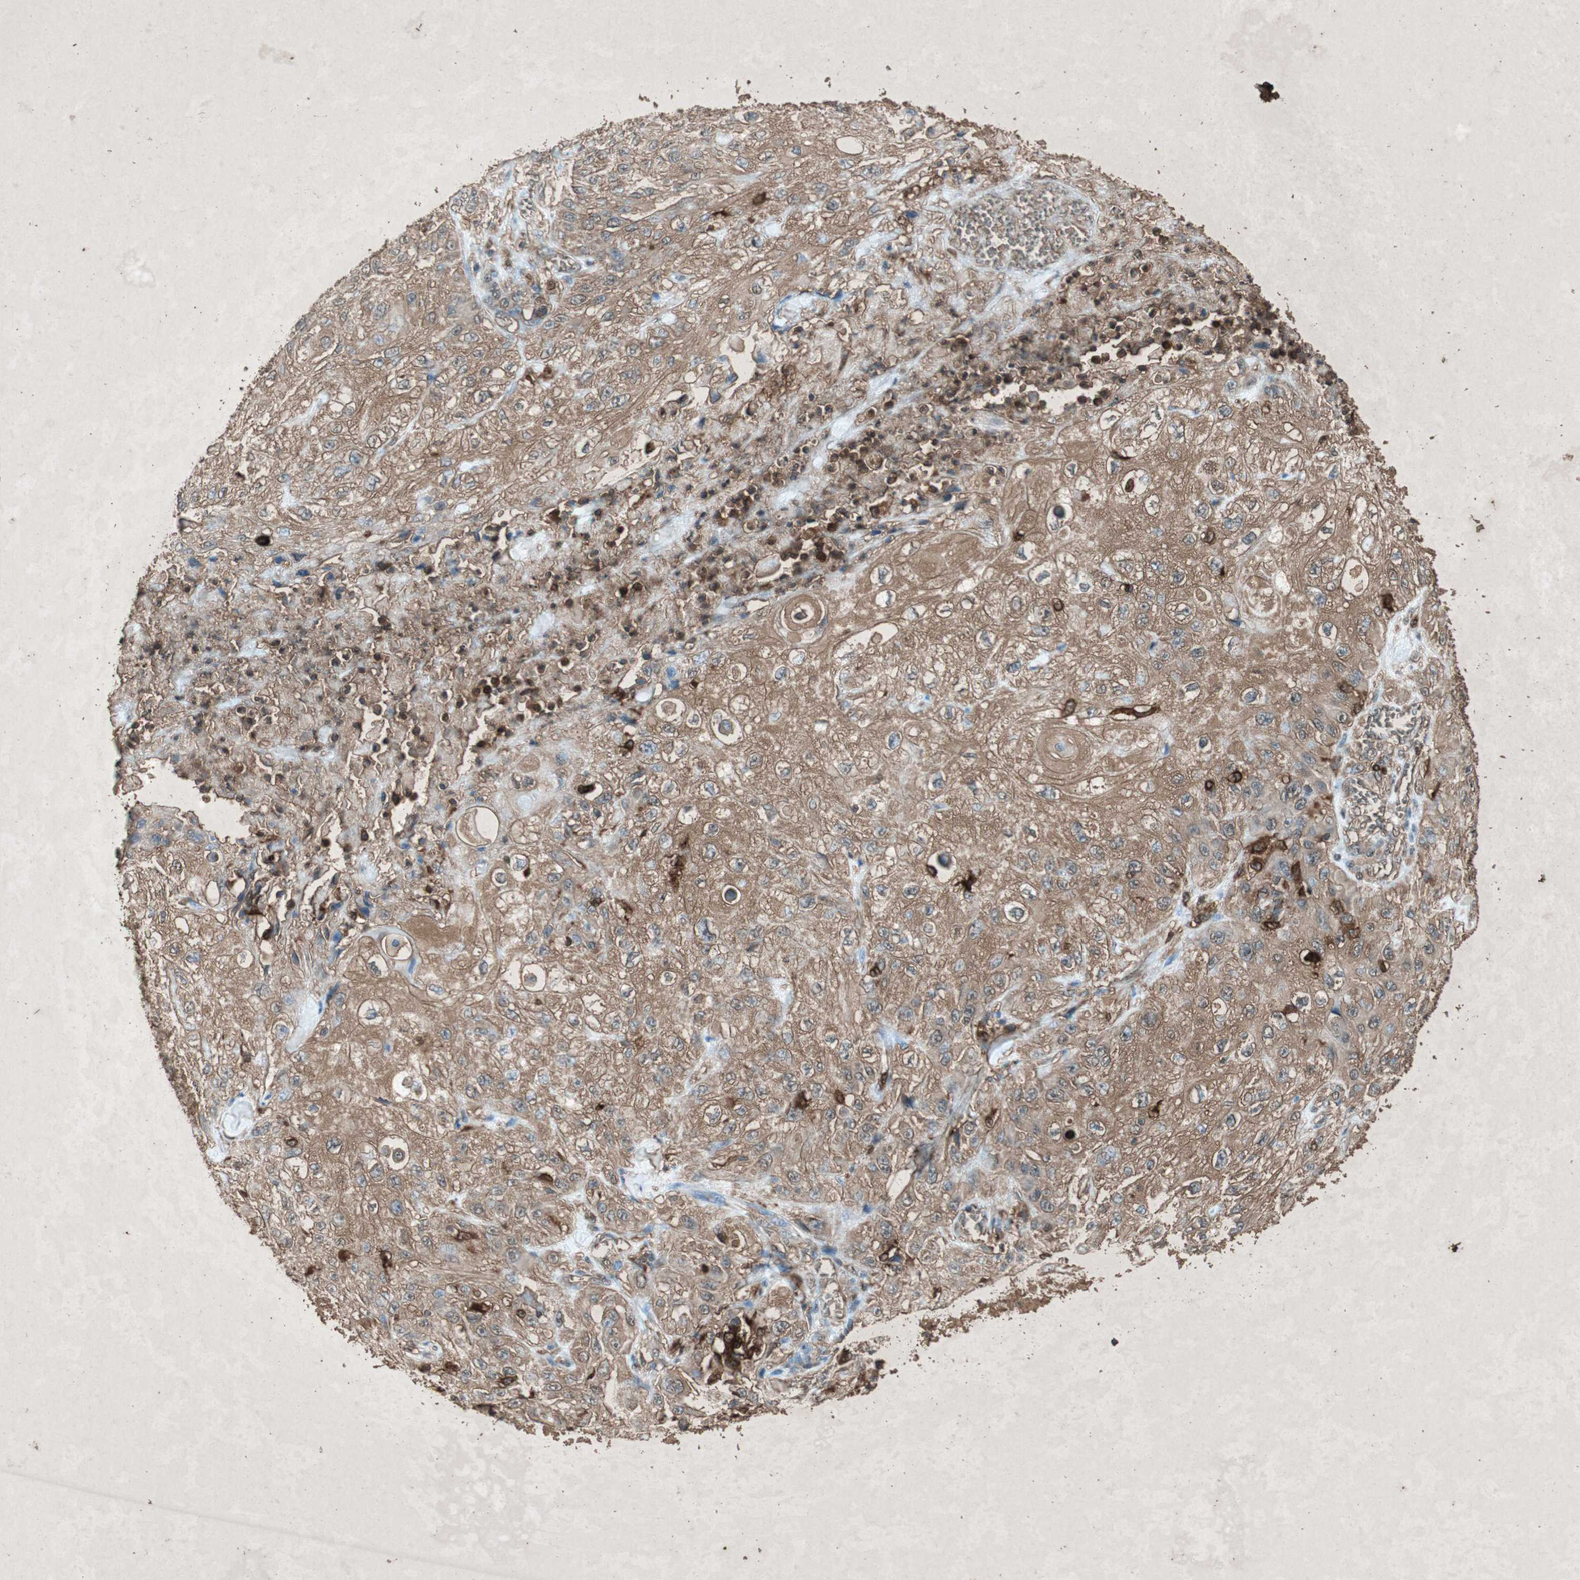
{"staining": {"intensity": "weak", "quantity": "25%-75%", "location": "cytoplasmic/membranous"}, "tissue": "skin cancer", "cell_type": "Tumor cells", "image_type": "cancer", "snomed": [{"axis": "morphology", "description": "Squamous cell carcinoma, NOS"}, {"axis": "morphology", "description": "Squamous cell carcinoma, metastatic, NOS"}, {"axis": "topography", "description": "Skin"}, {"axis": "topography", "description": "Lymph node"}], "caption": "Skin cancer stained with DAB immunohistochemistry displays low levels of weak cytoplasmic/membranous staining in approximately 25%-75% of tumor cells. (DAB (3,3'-diaminobenzidine) IHC, brown staining for protein, blue staining for nuclei).", "gene": "TYROBP", "patient": {"sex": "male", "age": 75}}